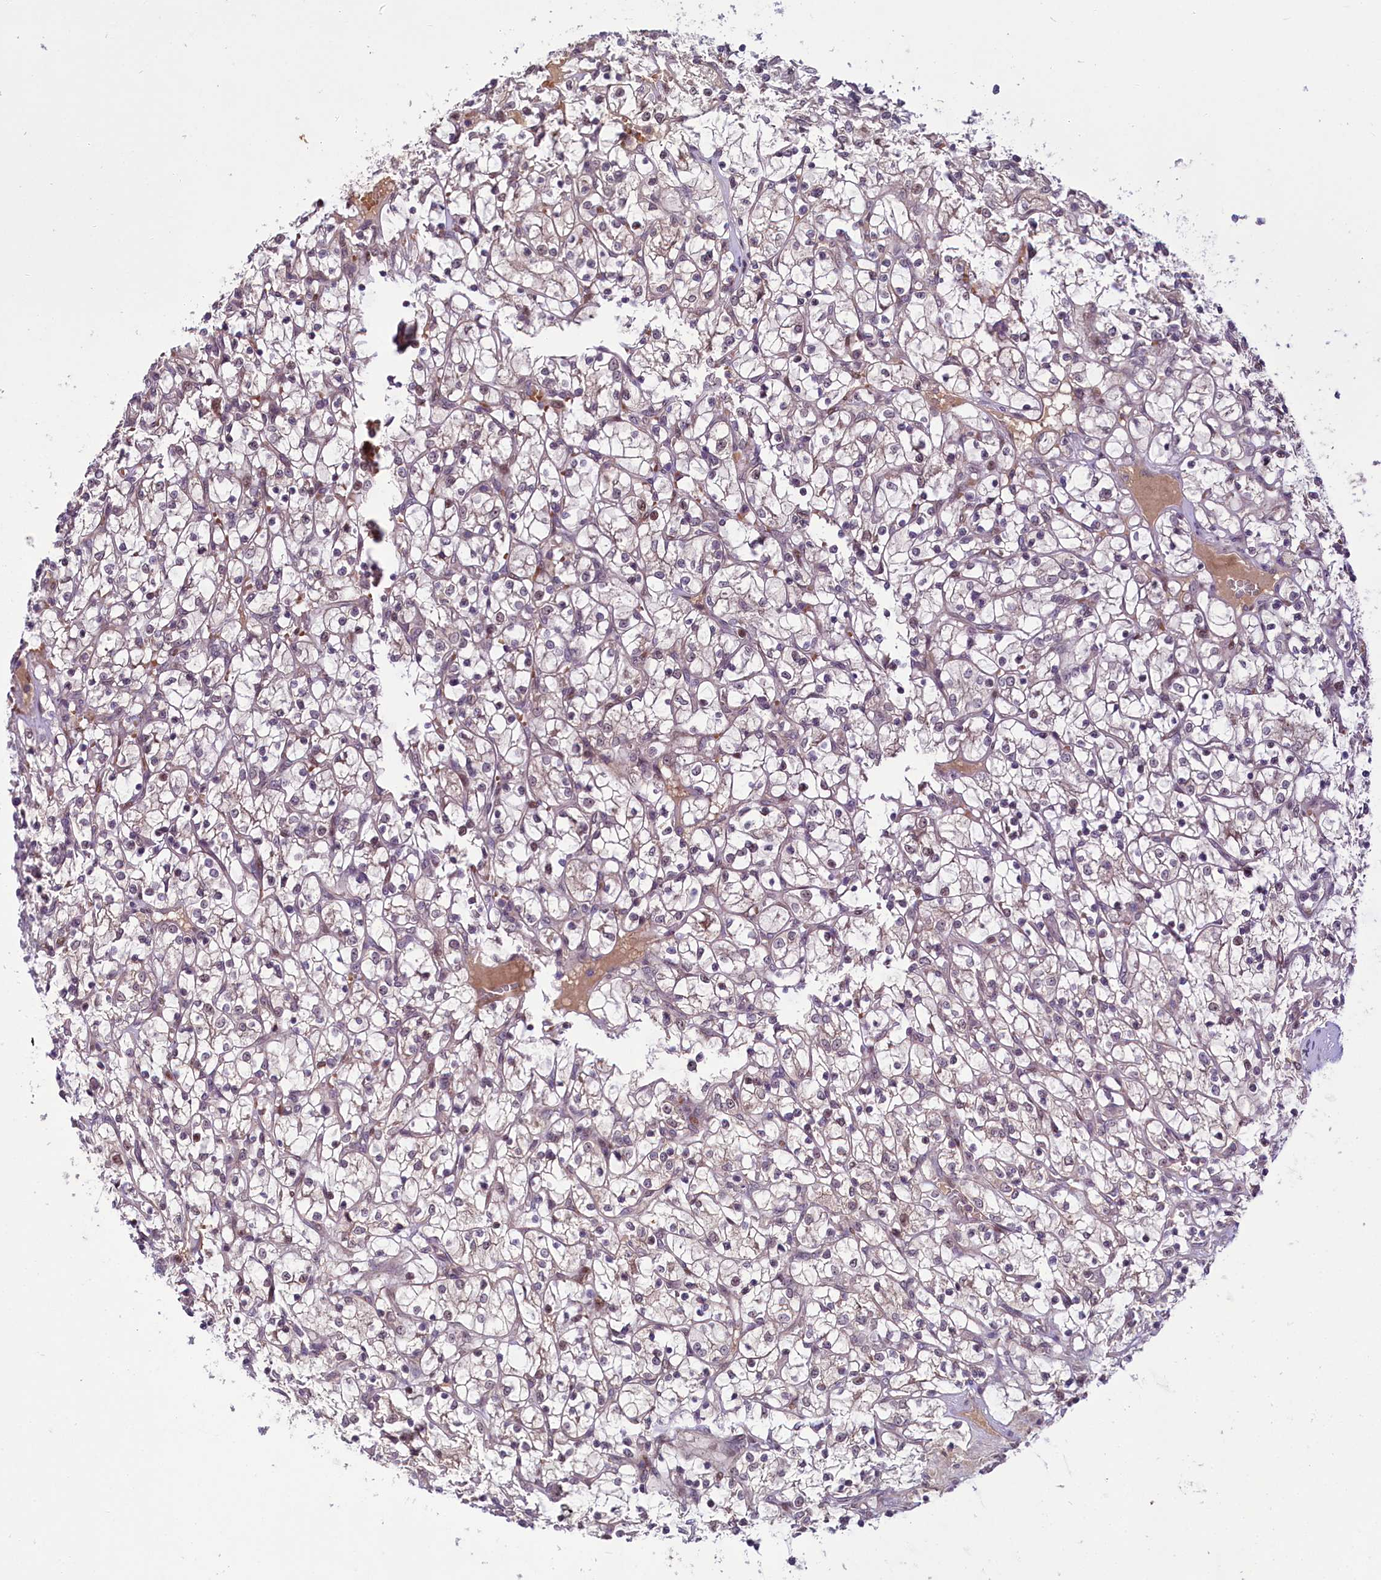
{"staining": {"intensity": "weak", "quantity": "<25%", "location": "cytoplasmic/membranous,nuclear"}, "tissue": "renal cancer", "cell_type": "Tumor cells", "image_type": "cancer", "snomed": [{"axis": "morphology", "description": "Adenocarcinoma, NOS"}, {"axis": "topography", "description": "Kidney"}], "caption": "Adenocarcinoma (renal) was stained to show a protein in brown. There is no significant positivity in tumor cells. (DAB (3,3'-diaminobenzidine) immunohistochemistry (IHC) visualized using brightfield microscopy, high magnification).", "gene": "N4BP2L1", "patient": {"sex": "female", "age": 69}}